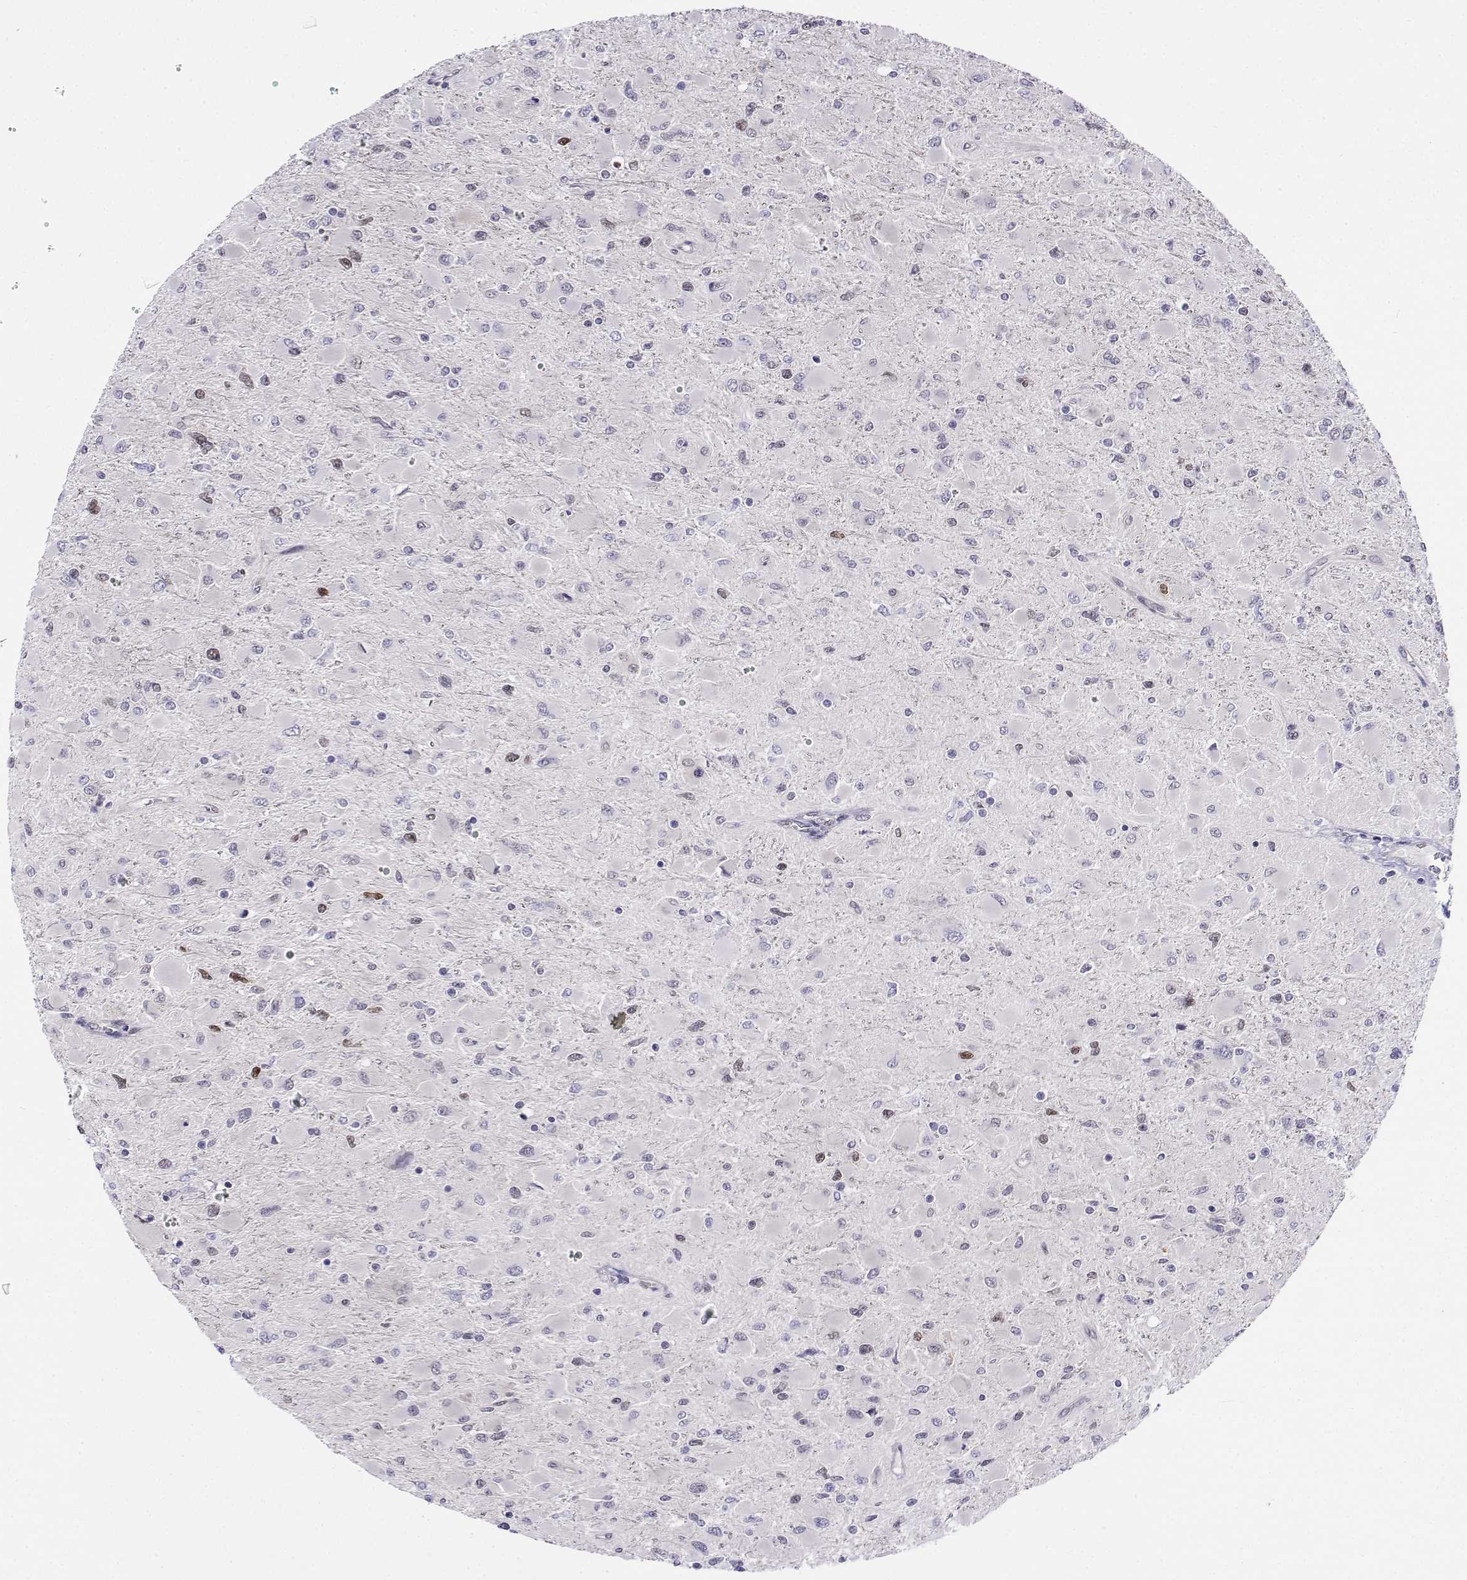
{"staining": {"intensity": "negative", "quantity": "none", "location": "none"}, "tissue": "glioma", "cell_type": "Tumor cells", "image_type": "cancer", "snomed": [{"axis": "morphology", "description": "Glioma, malignant, High grade"}, {"axis": "topography", "description": "Cerebral cortex"}], "caption": "This is an immunohistochemistry (IHC) histopathology image of human glioma. There is no staining in tumor cells.", "gene": "ERF", "patient": {"sex": "female", "age": 36}}